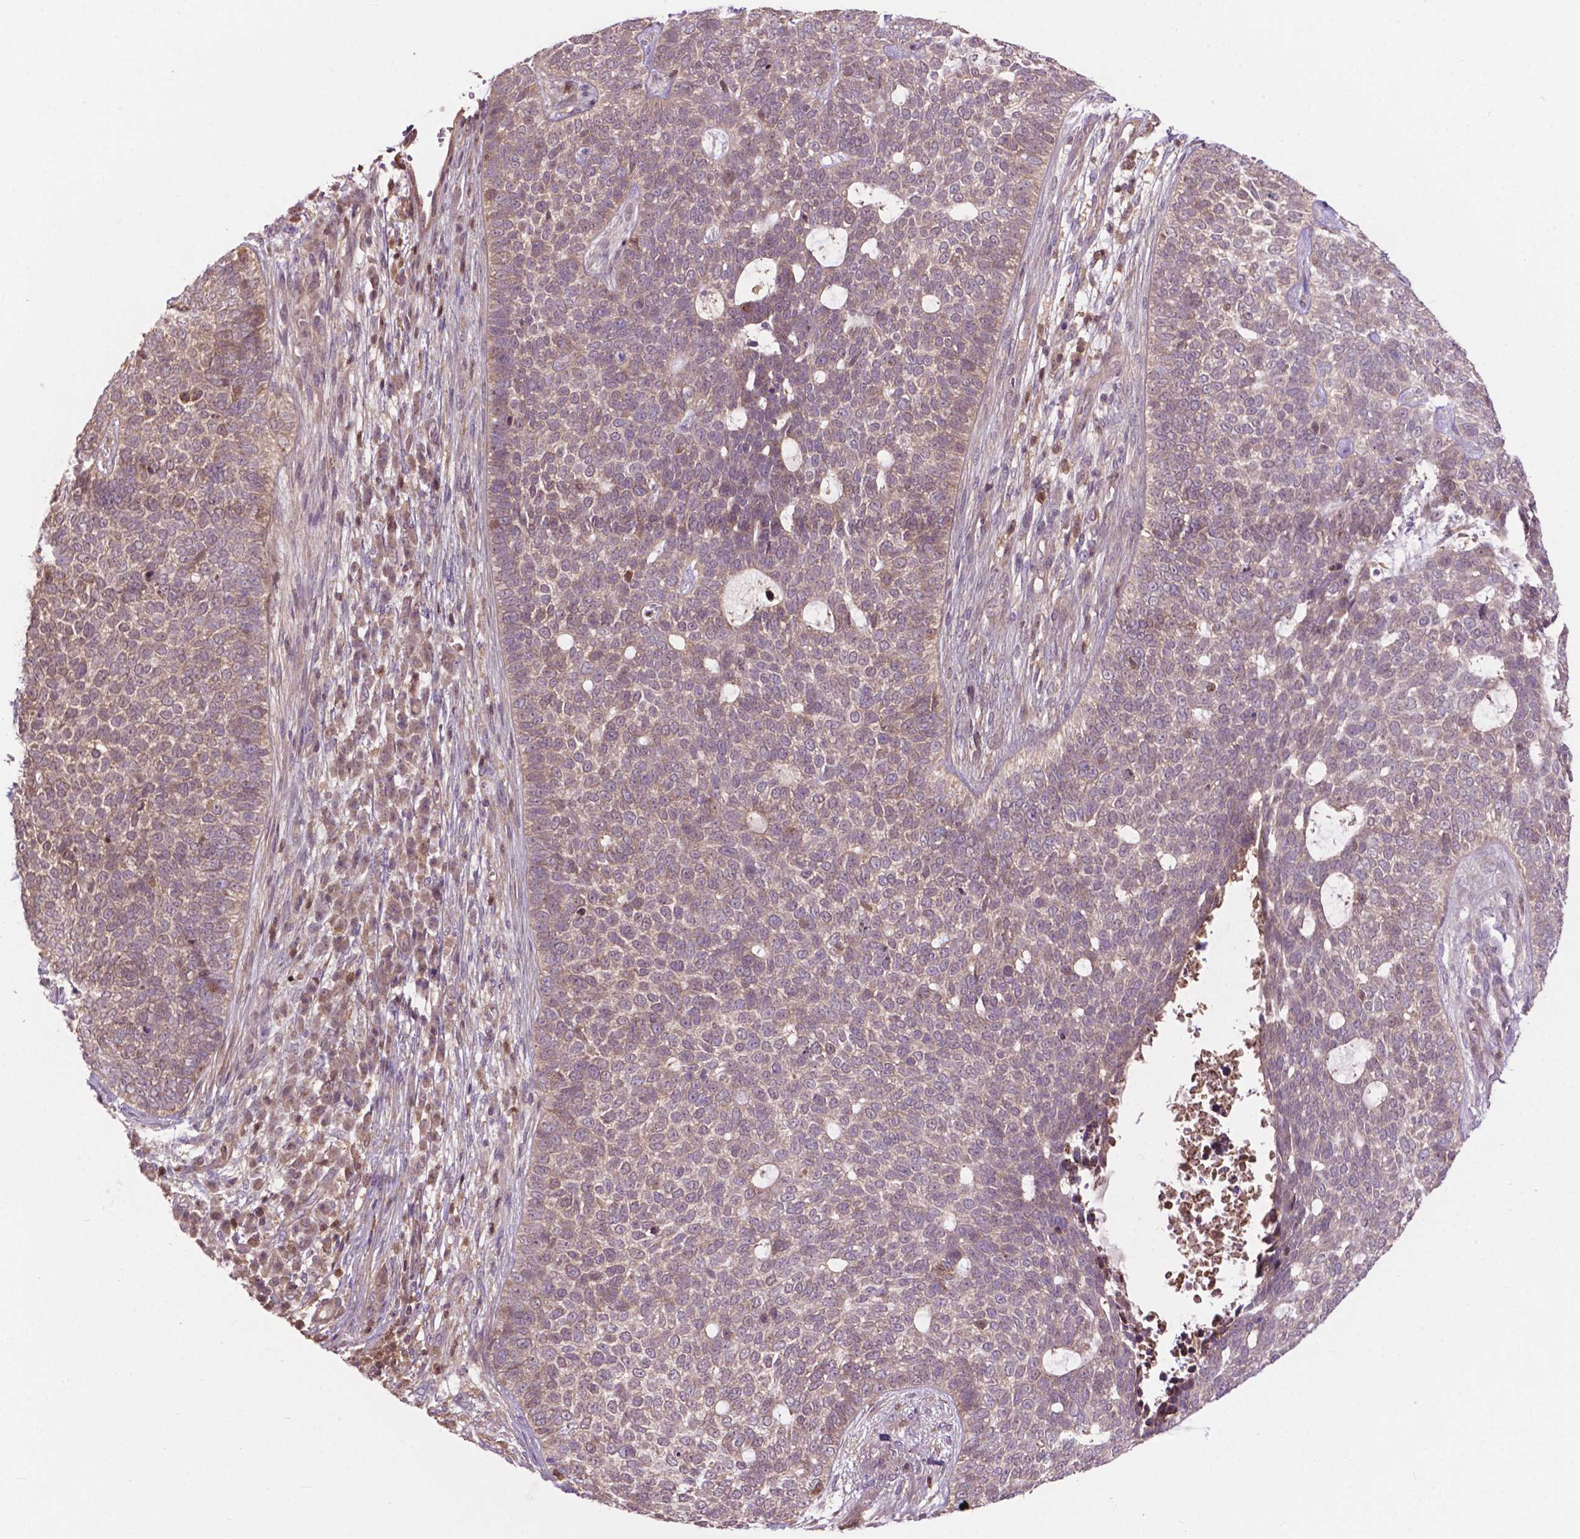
{"staining": {"intensity": "weak", "quantity": ">75%", "location": "cytoplasmic/membranous"}, "tissue": "skin cancer", "cell_type": "Tumor cells", "image_type": "cancer", "snomed": [{"axis": "morphology", "description": "Basal cell carcinoma"}, {"axis": "topography", "description": "Skin"}], "caption": "Basal cell carcinoma (skin) stained with DAB (3,3'-diaminobenzidine) immunohistochemistry displays low levels of weak cytoplasmic/membranous staining in approximately >75% of tumor cells.", "gene": "CHMP4A", "patient": {"sex": "female", "age": 69}}